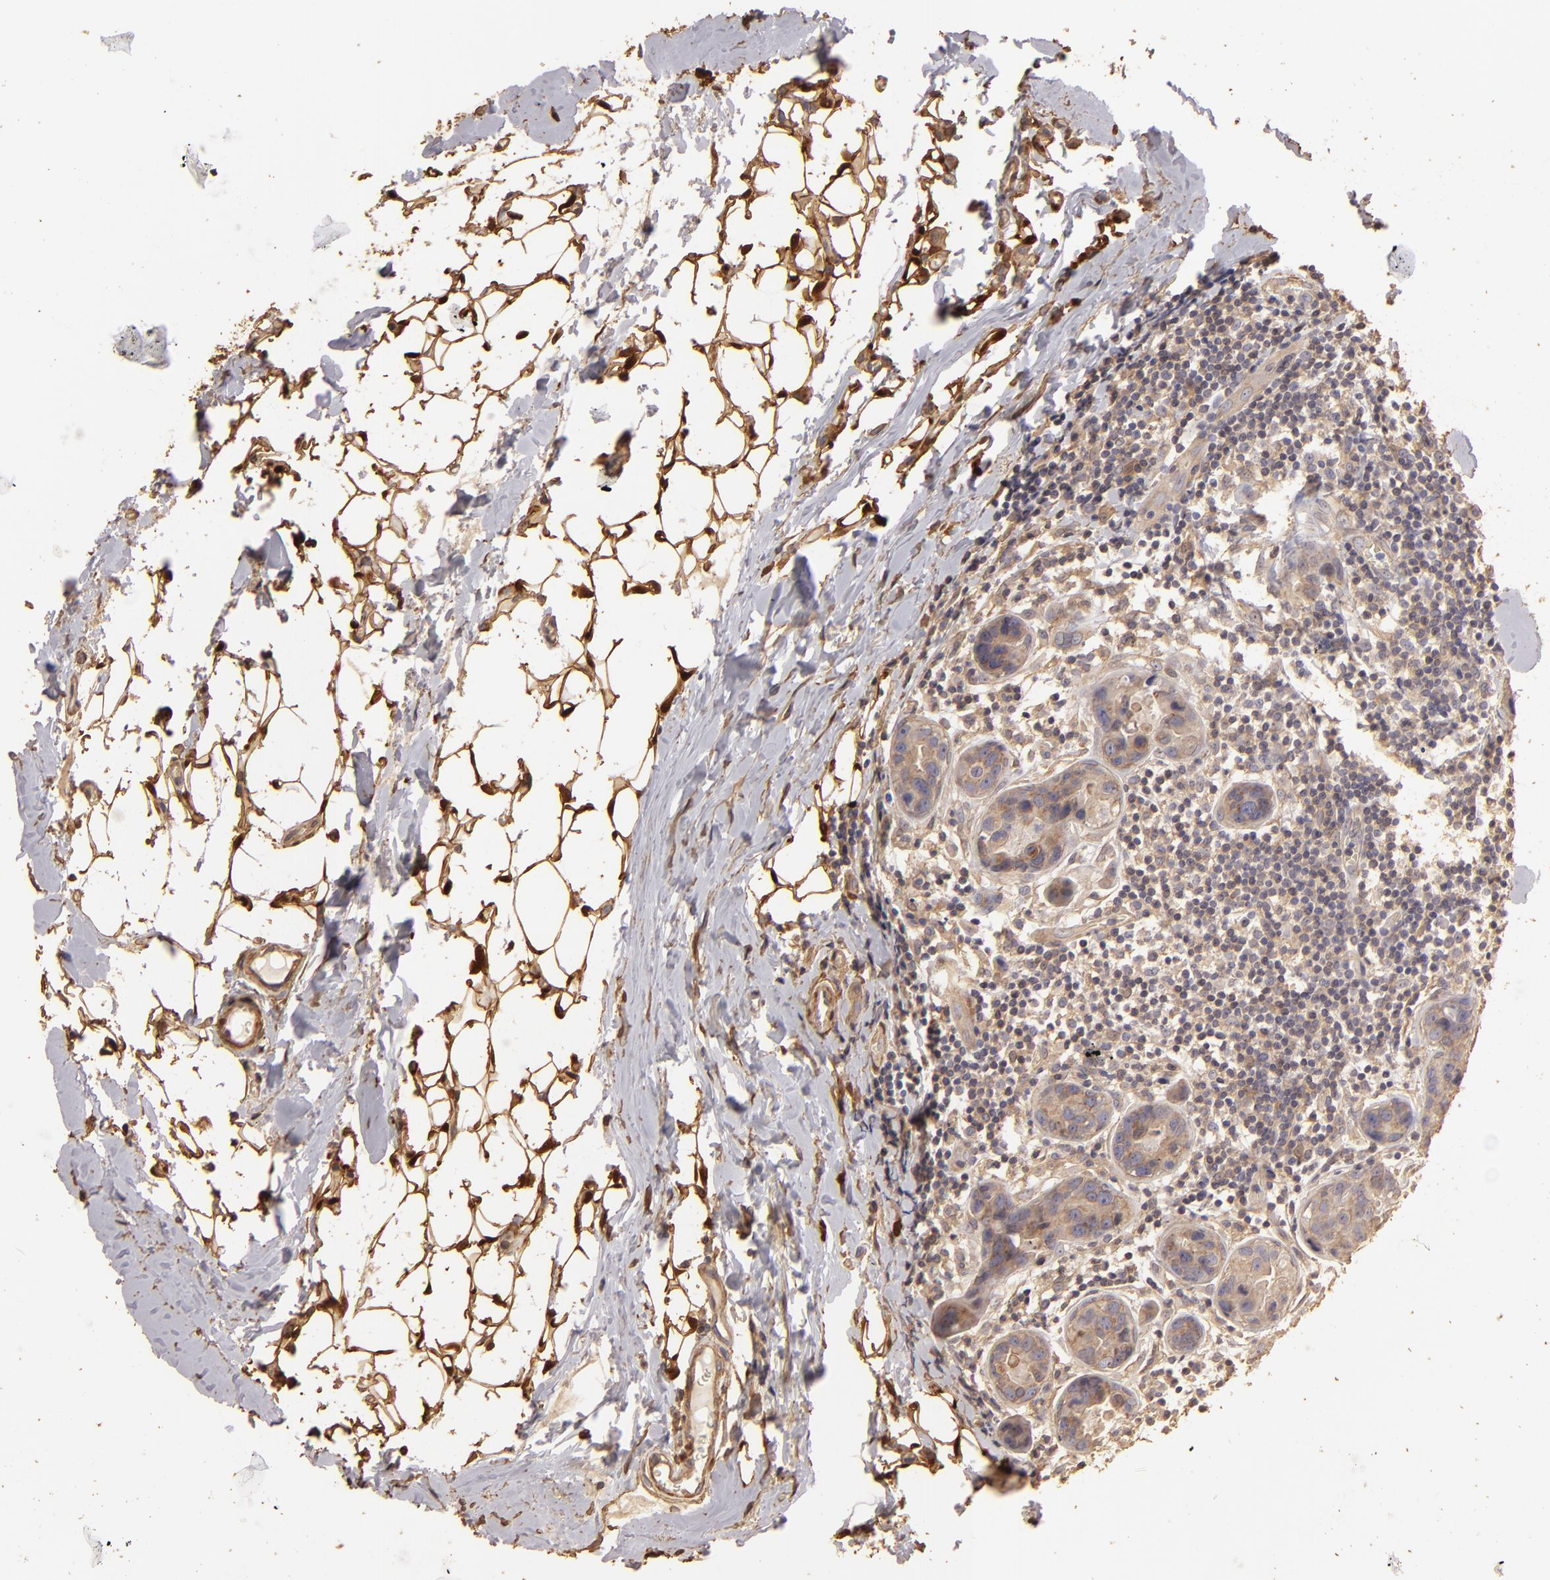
{"staining": {"intensity": "moderate", "quantity": ">75%", "location": "cytoplasmic/membranous"}, "tissue": "breast cancer", "cell_type": "Tumor cells", "image_type": "cancer", "snomed": [{"axis": "morphology", "description": "Duct carcinoma"}, {"axis": "topography", "description": "Breast"}], "caption": "The histopathology image shows a brown stain indicating the presence of a protein in the cytoplasmic/membranous of tumor cells in invasive ductal carcinoma (breast). (DAB = brown stain, brightfield microscopy at high magnification).", "gene": "HSPB6", "patient": {"sex": "female", "age": 24}}